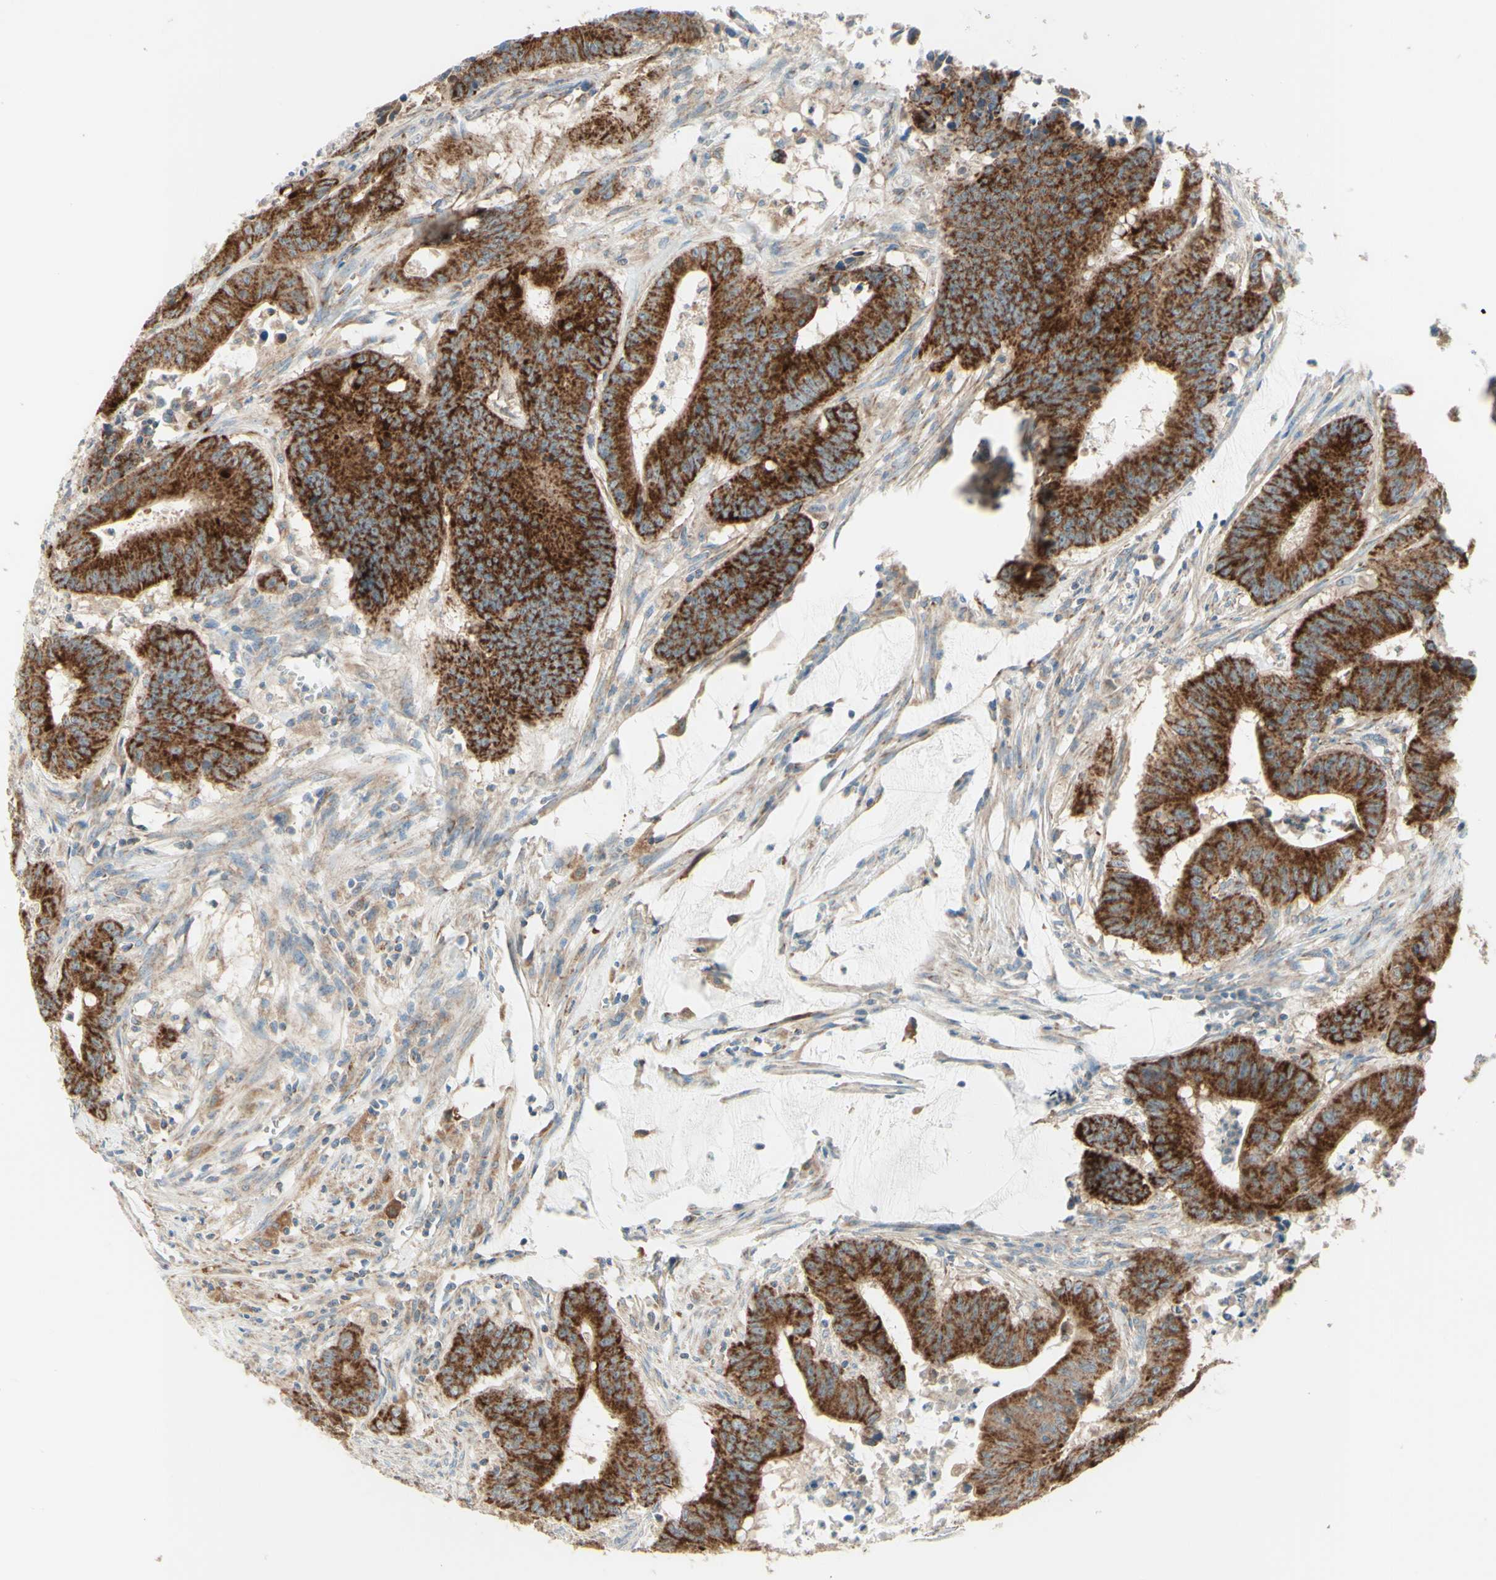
{"staining": {"intensity": "strong", "quantity": ">75%", "location": "cytoplasmic/membranous"}, "tissue": "colorectal cancer", "cell_type": "Tumor cells", "image_type": "cancer", "snomed": [{"axis": "morphology", "description": "Adenocarcinoma, NOS"}, {"axis": "topography", "description": "Colon"}], "caption": "Immunohistochemistry micrograph of human adenocarcinoma (colorectal) stained for a protein (brown), which shows high levels of strong cytoplasmic/membranous positivity in approximately >75% of tumor cells.", "gene": "ARMC10", "patient": {"sex": "male", "age": 45}}